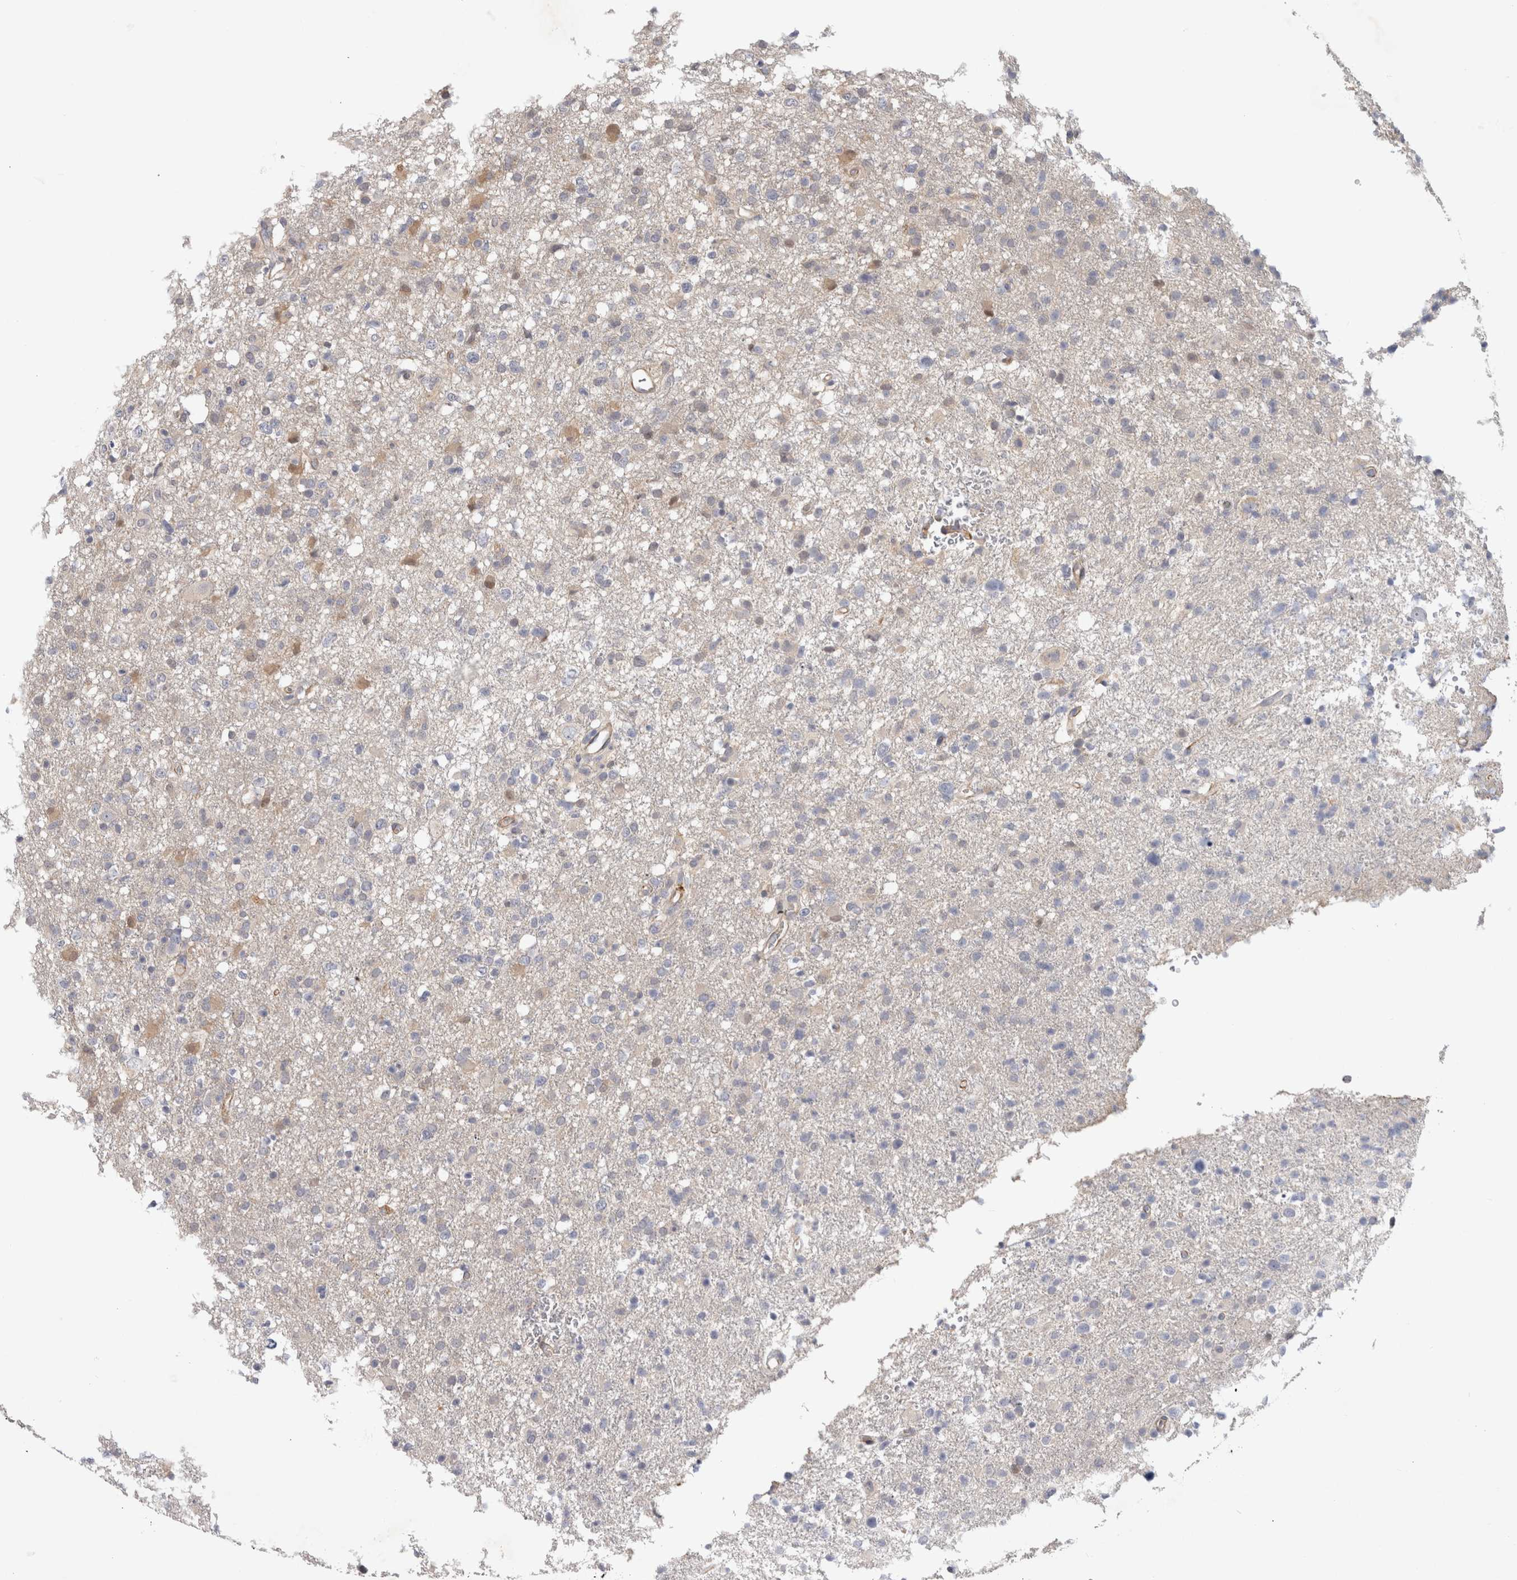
{"staining": {"intensity": "weak", "quantity": "<25%", "location": "cytoplasmic/membranous"}, "tissue": "glioma", "cell_type": "Tumor cells", "image_type": "cancer", "snomed": [{"axis": "morphology", "description": "Glioma, malignant, High grade"}, {"axis": "topography", "description": "Brain"}], "caption": "A photomicrograph of human malignant high-grade glioma is negative for staining in tumor cells. (DAB (3,3'-diaminobenzidine) immunohistochemistry visualized using brightfield microscopy, high magnification).", "gene": "PGM1", "patient": {"sex": "female", "age": 57}}